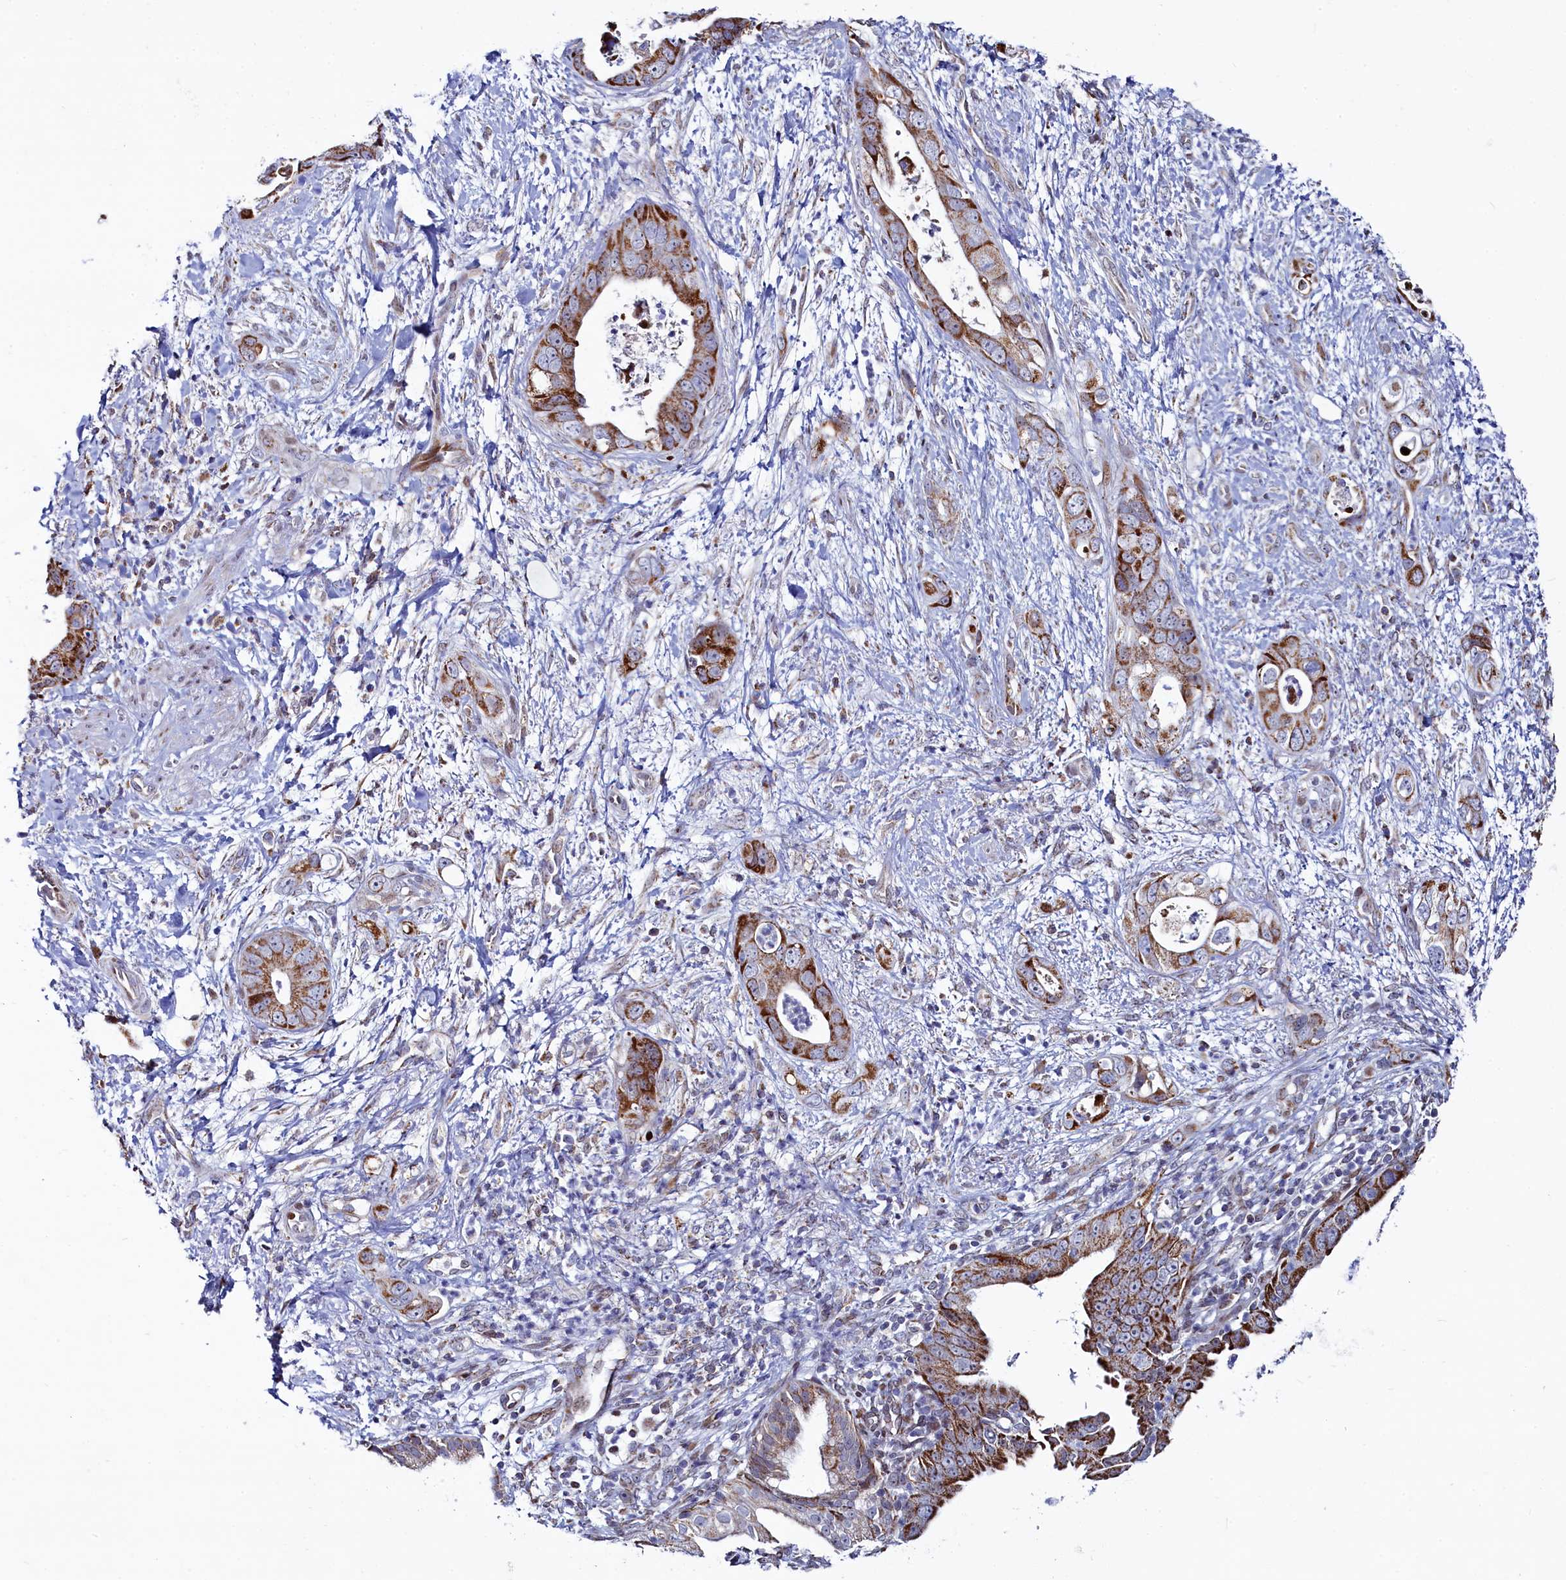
{"staining": {"intensity": "moderate", "quantity": ">75%", "location": "cytoplasmic/membranous"}, "tissue": "pancreatic cancer", "cell_type": "Tumor cells", "image_type": "cancer", "snomed": [{"axis": "morphology", "description": "Adenocarcinoma, NOS"}, {"axis": "topography", "description": "Pancreas"}], "caption": "Pancreatic cancer stained with a protein marker demonstrates moderate staining in tumor cells.", "gene": "HDGFL3", "patient": {"sex": "female", "age": 78}}